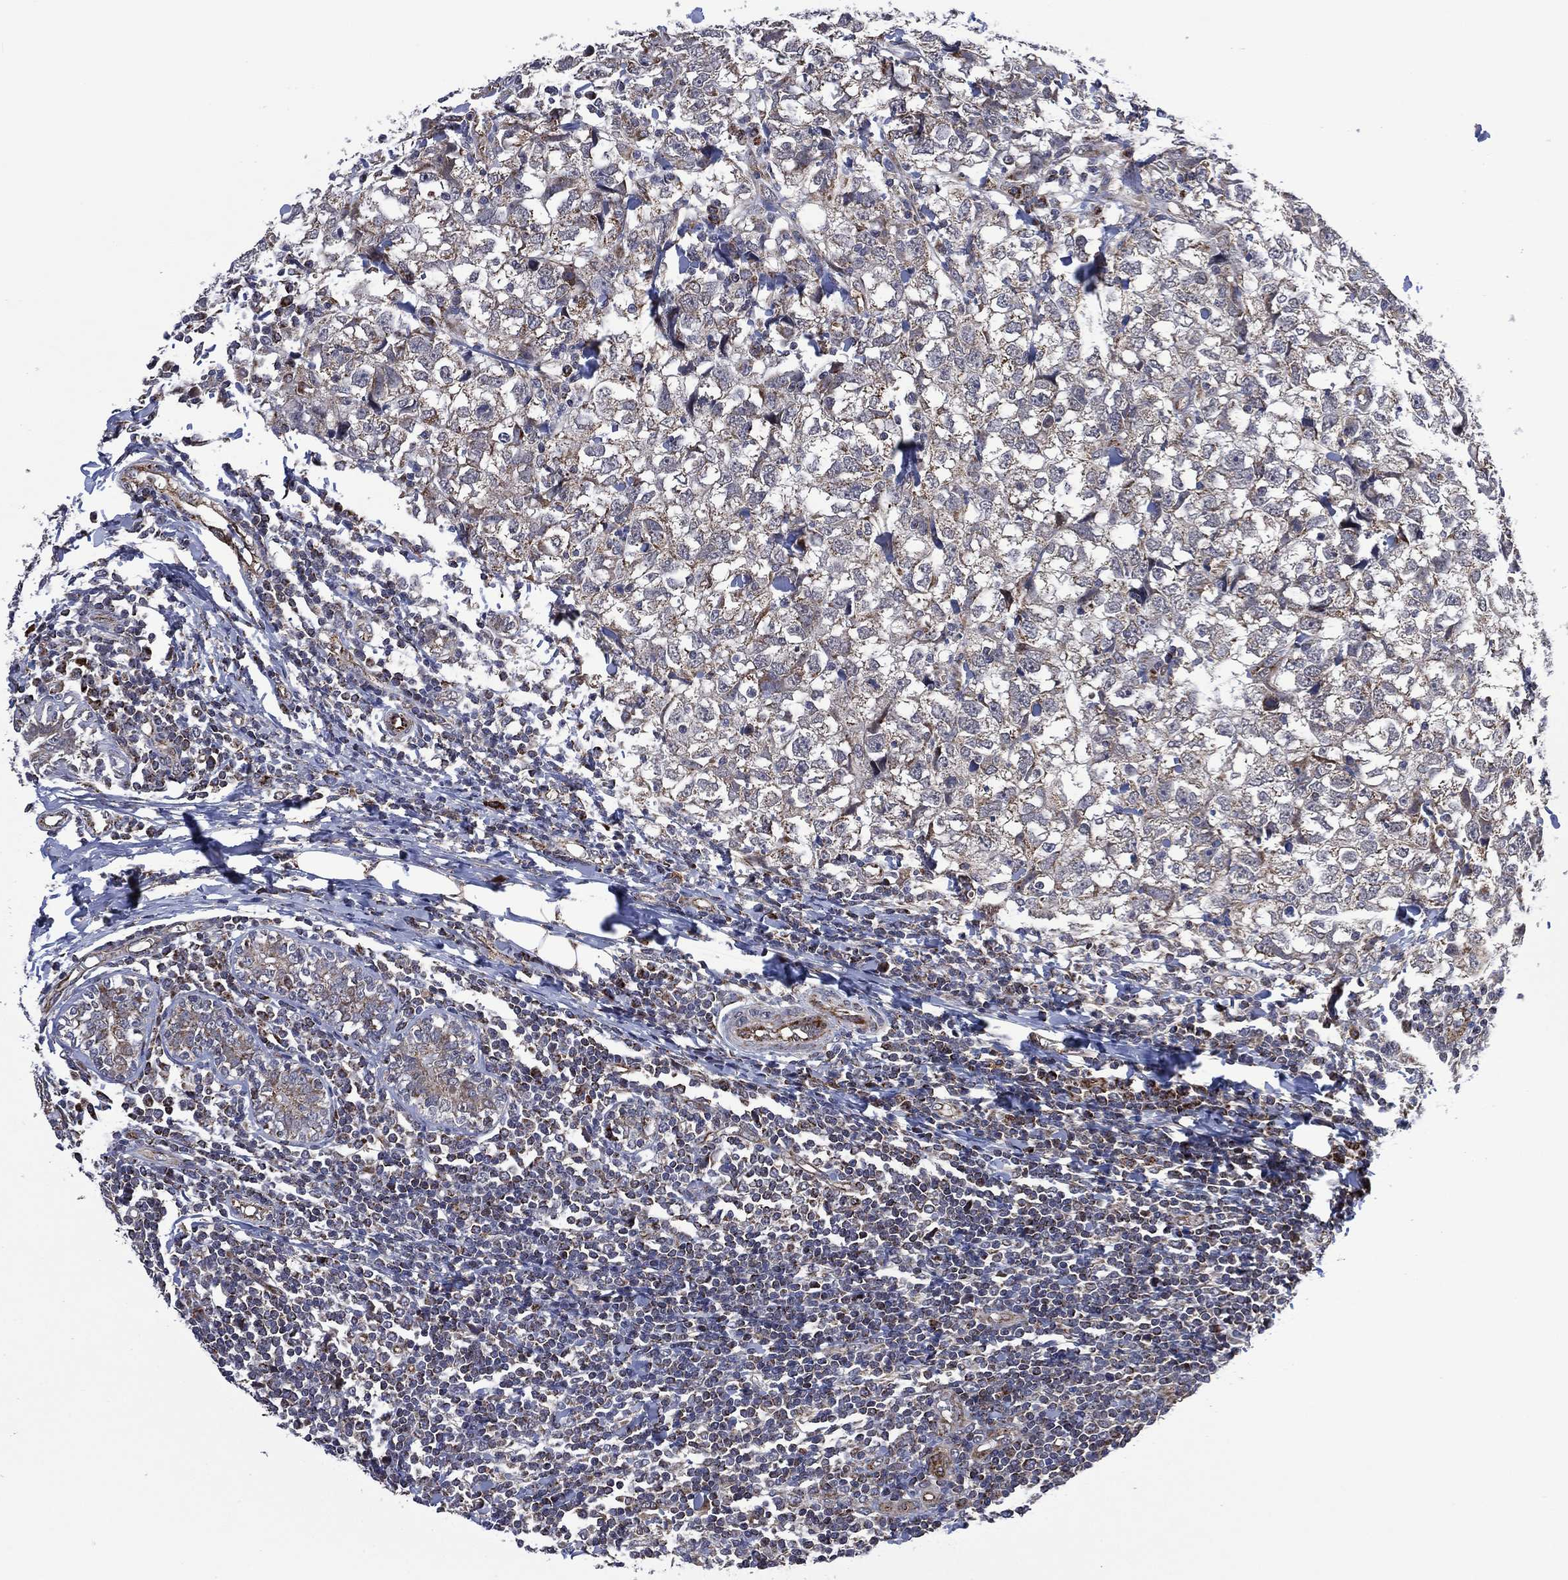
{"staining": {"intensity": "weak", "quantity": "<25%", "location": "cytoplasmic/membranous"}, "tissue": "breast cancer", "cell_type": "Tumor cells", "image_type": "cancer", "snomed": [{"axis": "morphology", "description": "Duct carcinoma"}, {"axis": "topography", "description": "Breast"}], "caption": "Immunohistochemistry (IHC) of human breast cancer (infiltrating ductal carcinoma) exhibits no staining in tumor cells.", "gene": "HTD2", "patient": {"sex": "female", "age": 30}}